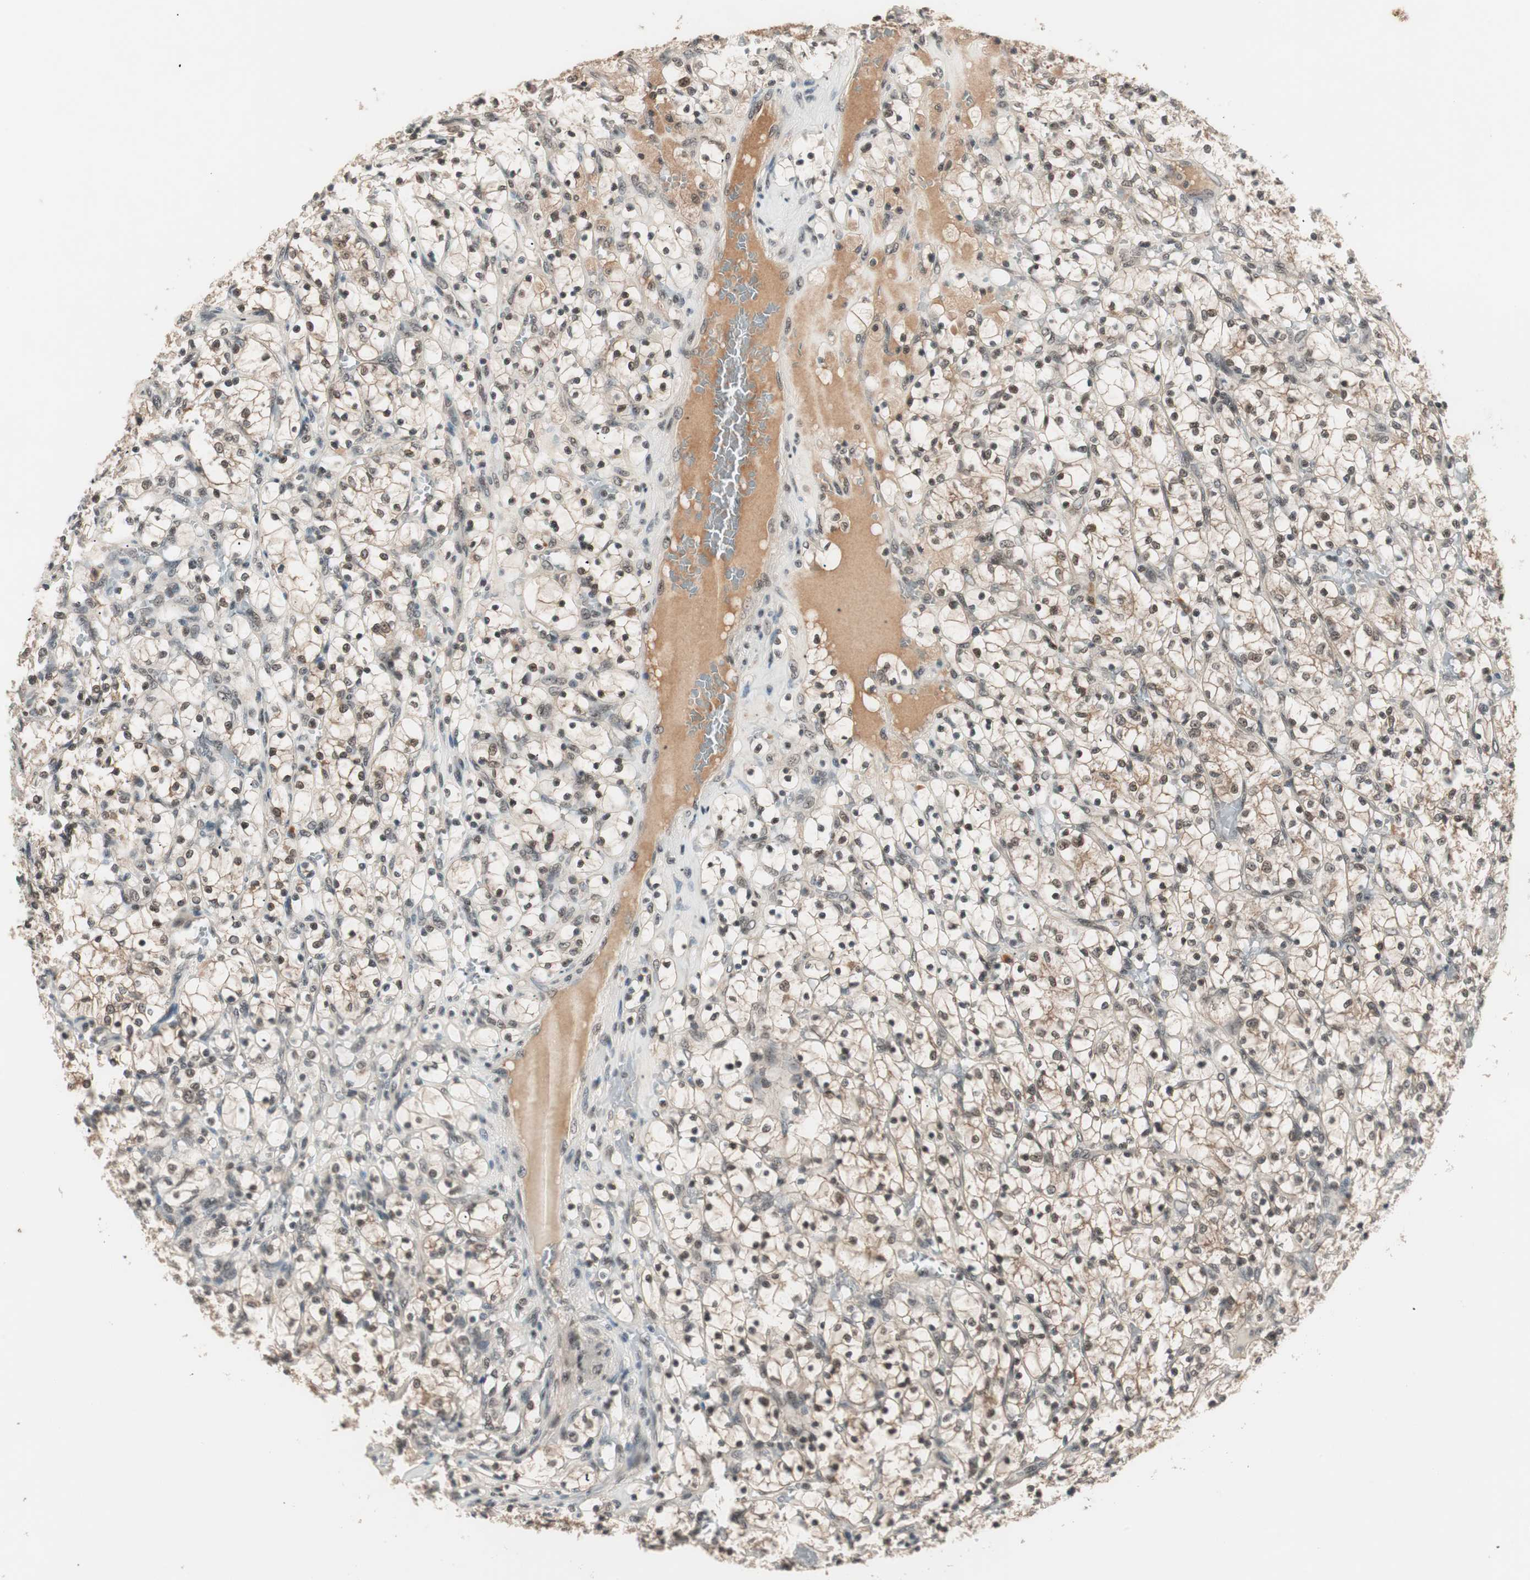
{"staining": {"intensity": "weak", "quantity": "25%-75%", "location": "nuclear"}, "tissue": "renal cancer", "cell_type": "Tumor cells", "image_type": "cancer", "snomed": [{"axis": "morphology", "description": "Adenocarcinoma, NOS"}, {"axis": "topography", "description": "Kidney"}], "caption": "IHC staining of adenocarcinoma (renal), which shows low levels of weak nuclear positivity in approximately 25%-75% of tumor cells indicating weak nuclear protein expression. The staining was performed using DAB (3,3'-diaminobenzidine) (brown) for protein detection and nuclei were counterstained in hematoxylin (blue).", "gene": "NFRKB", "patient": {"sex": "female", "age": 69}}